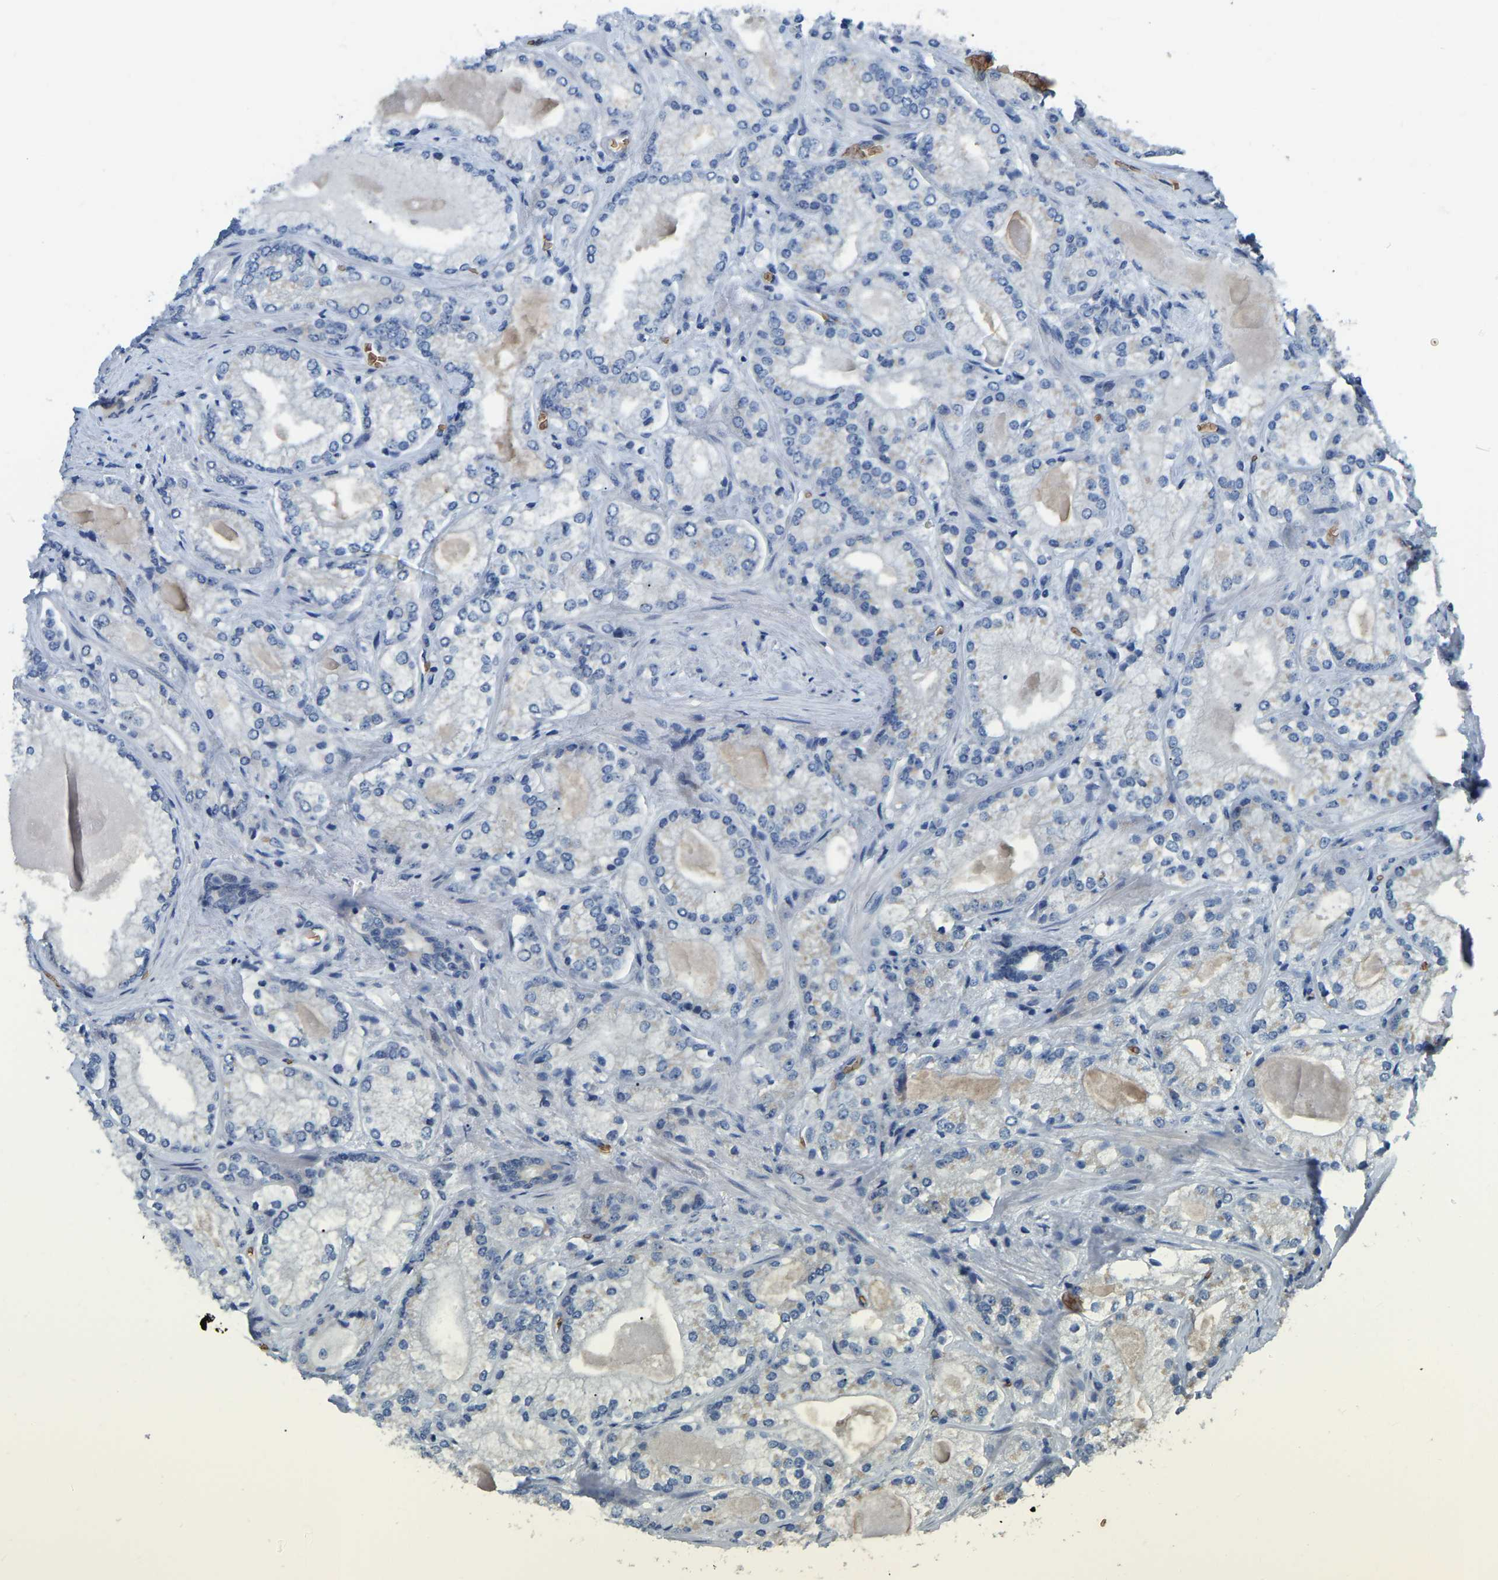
{"staining": {"intensity": "negative", "quantity": "none", "location": "none"}, "tissue": "prostate cancer", "cell_type": "Tumor cells", "image_type": "cancer", "snomed": [{"axis": "morphology", "description": "Adenocarcinoma, Low grade"}, {"axis": "topography", "description": "Prostate"}], "caption": "The histopathology image reveals no significant positivity in tumor cells of adenocarcinoma (low-grade) (prostate).", "gene": "CFAP298", "patient": {"sex": "male", "age": 65}}